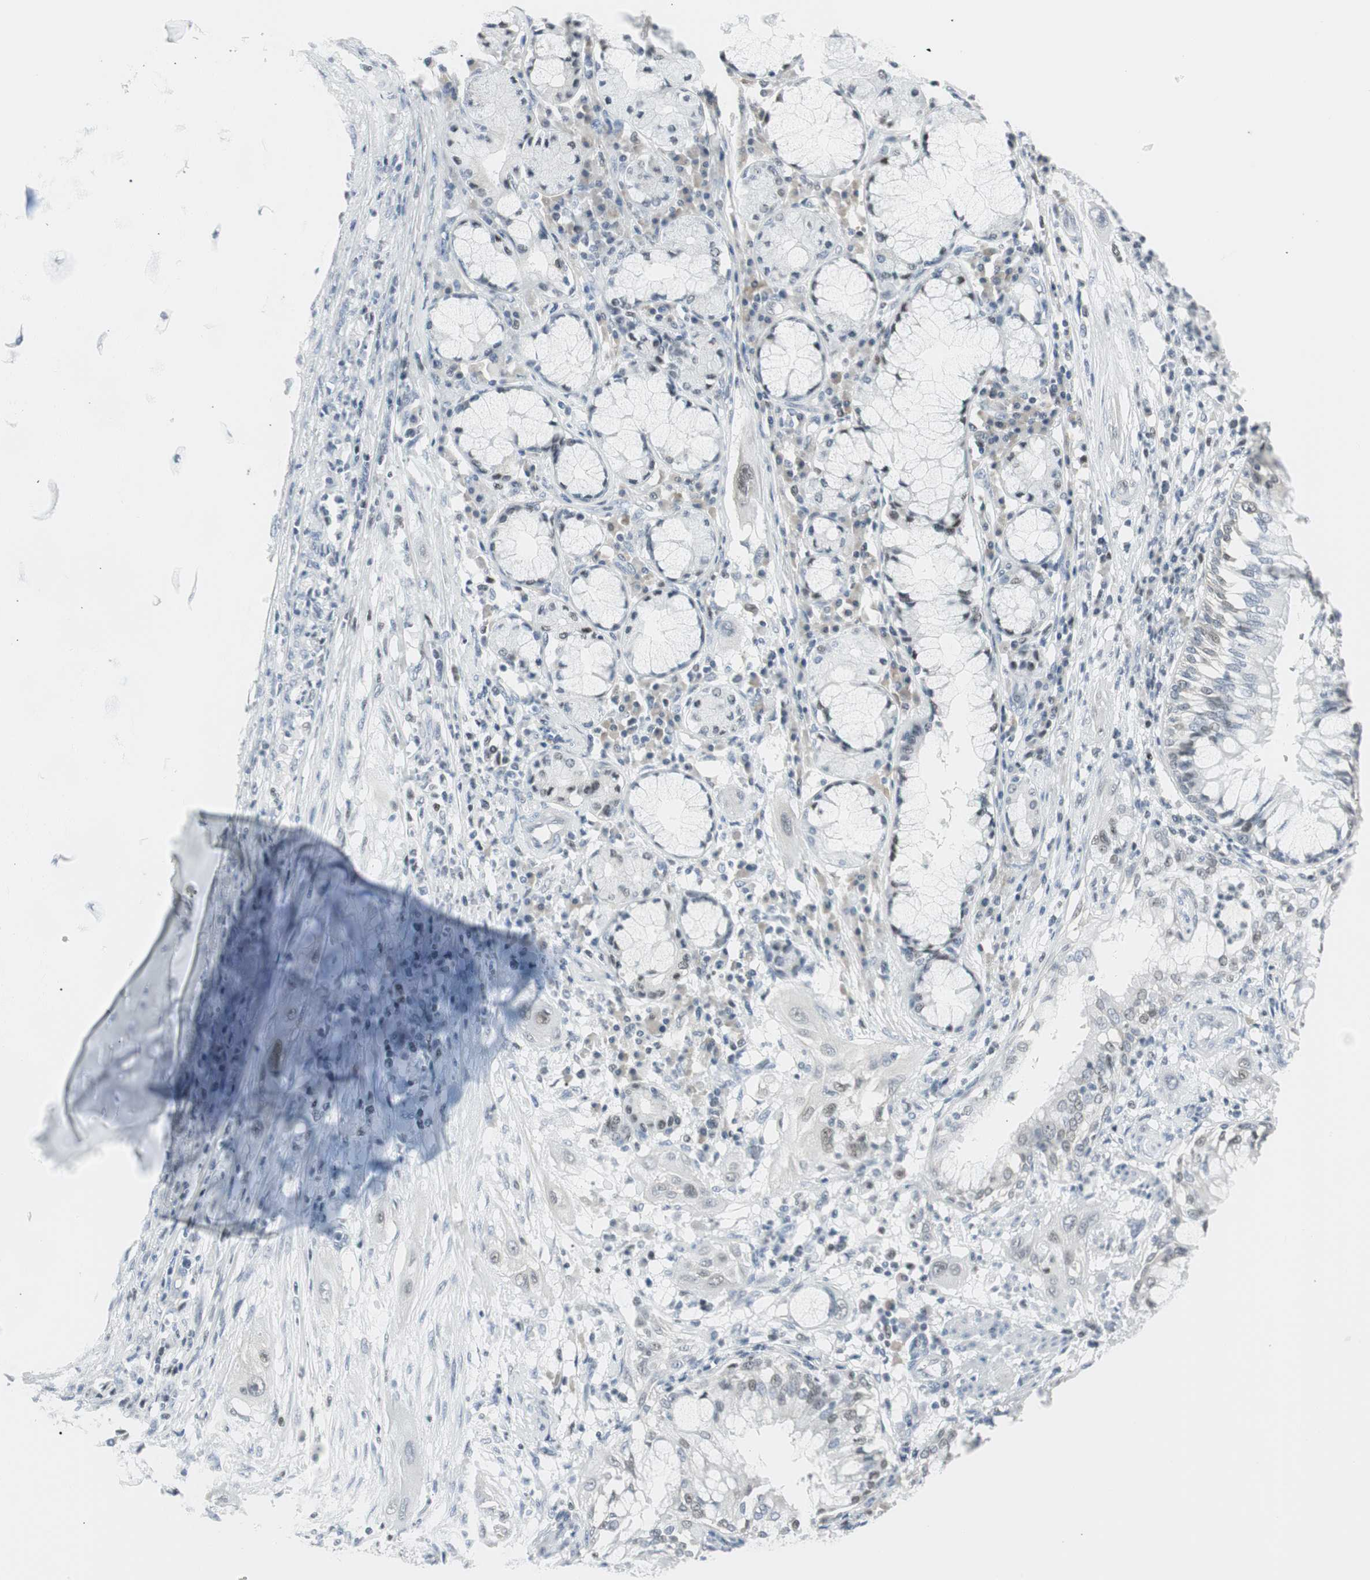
{"staining": {"intensity": "weak", "quantity": ">75%", "location": "nuclear"}, "tissue": "lung cancer", "cell_type": "Tumor cells", "image_type": "cancer", "snomed": [{"axis": "morphology", "description": "Squamous cell carcinoma, NOS"}, {"axis": "topography", "description": "Lung"}], "caption": "The photomicrograph displays staining of squamous cell carcinoma (lung), revealing weak nuclear protein positivity (brown color) within tumor cells. (Brightfield microscopy of DAB IHC at high magnification).", "gene": "ZBTB7B", "patient": {"sex": "female", "age": 47}}